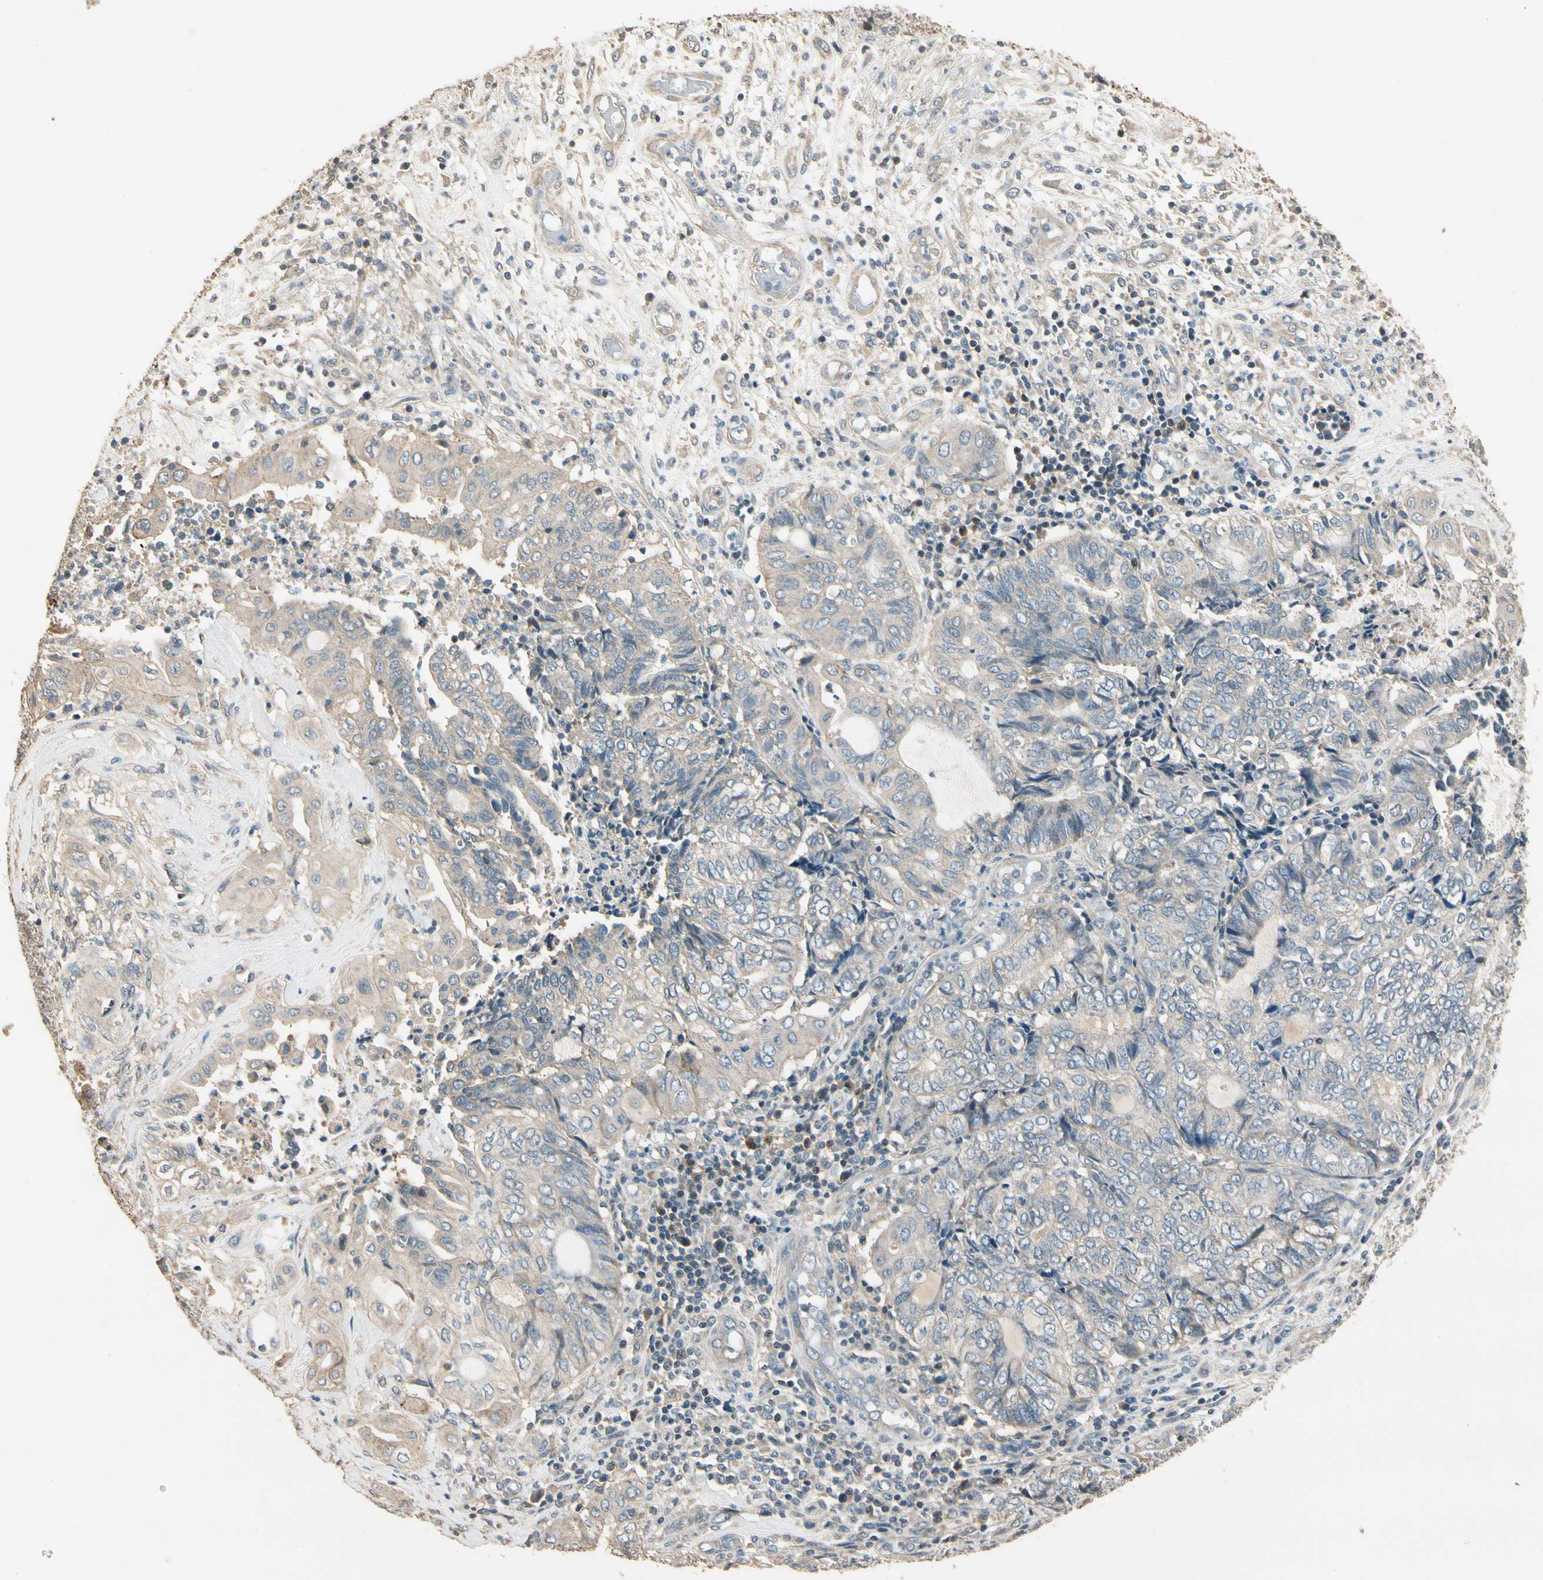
{"staining": {"intensity": "weak", "quantity": "25%-75%", "location": "cytoplasmic/membranous"}, "tissue": "endometrial cancer", "cell_type": "Tumor cells", "image_type": "cancer", "snomed": [{"axis": "morphology", "description": "Adenocarcinoma, NOS"}, {"axis": "topography", "description": "Uterus"}, {"axis": "topography", "description": "Endometrium"}], "caption": "Endometrial cancer was stained to show a protein in brown. There is low levels of weak cytoplasmic/membranous expression in about 25%-75% of tumor cells.", "gene": "CDH6", "patient": {"sex": "female", "age": 70}}